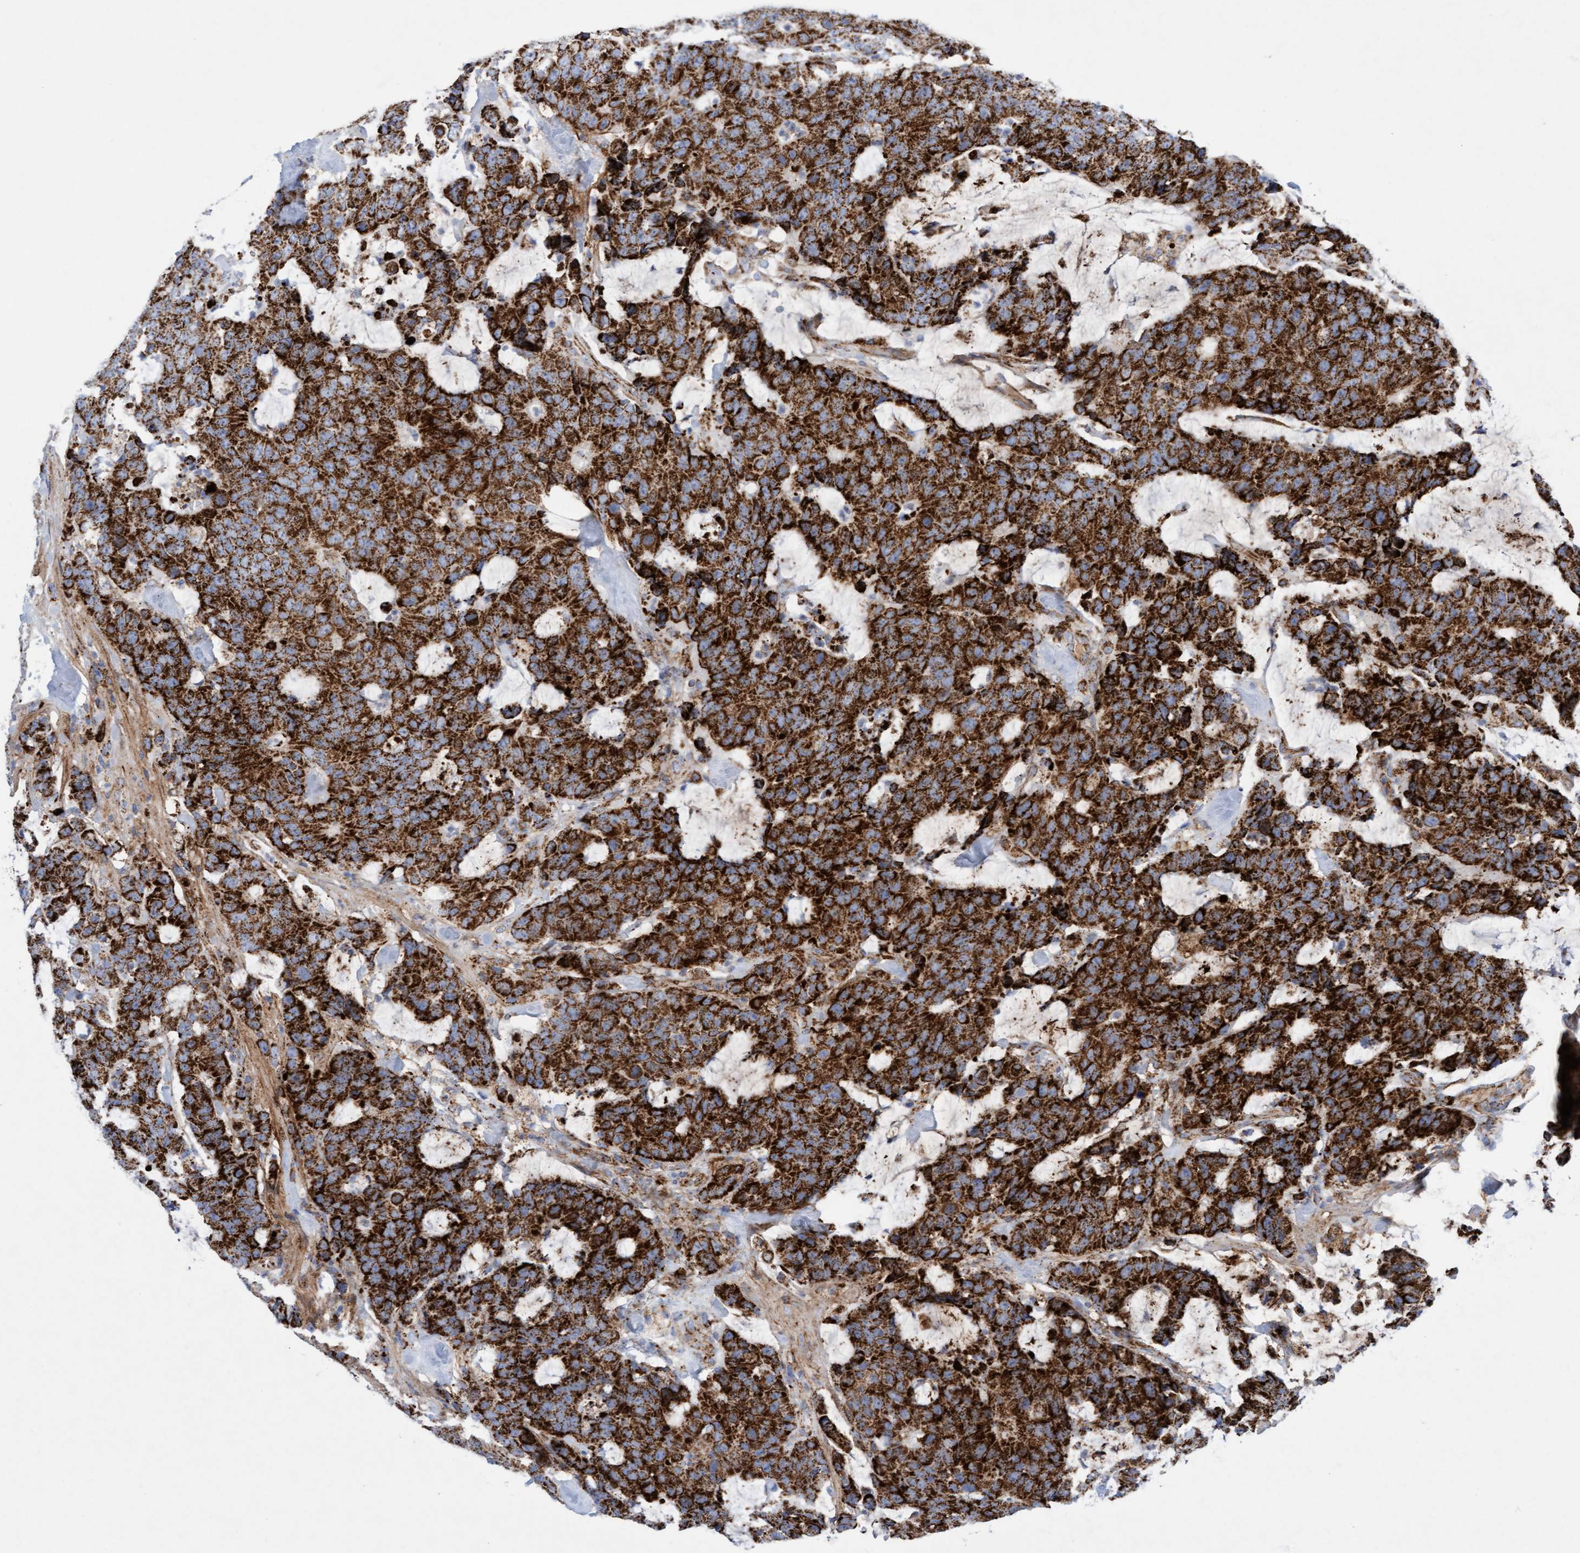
{"staining": {"intensity": "strong", "quantity": ">75%", "location": "cytoplasmic/membranous"}, "tissue": "colorectal cancer", "cell_type": "Tumor cells", "image_type": "cancer", "snomed": [{"axis": "morphology", "description": "Adenocarcinoma, NOS"}, {"axis": "topography", "description": "Colon"}], "caption": "An immunohistochemistry (IHC) histopathology image of tumor tissue is shown. Protein staining in brown shows strong cytoplasmic/membranous positivity in colorectal cancer within tumor cells.", "gene": "GGTA1", "patient": {"sex": "female", "age": 86}}